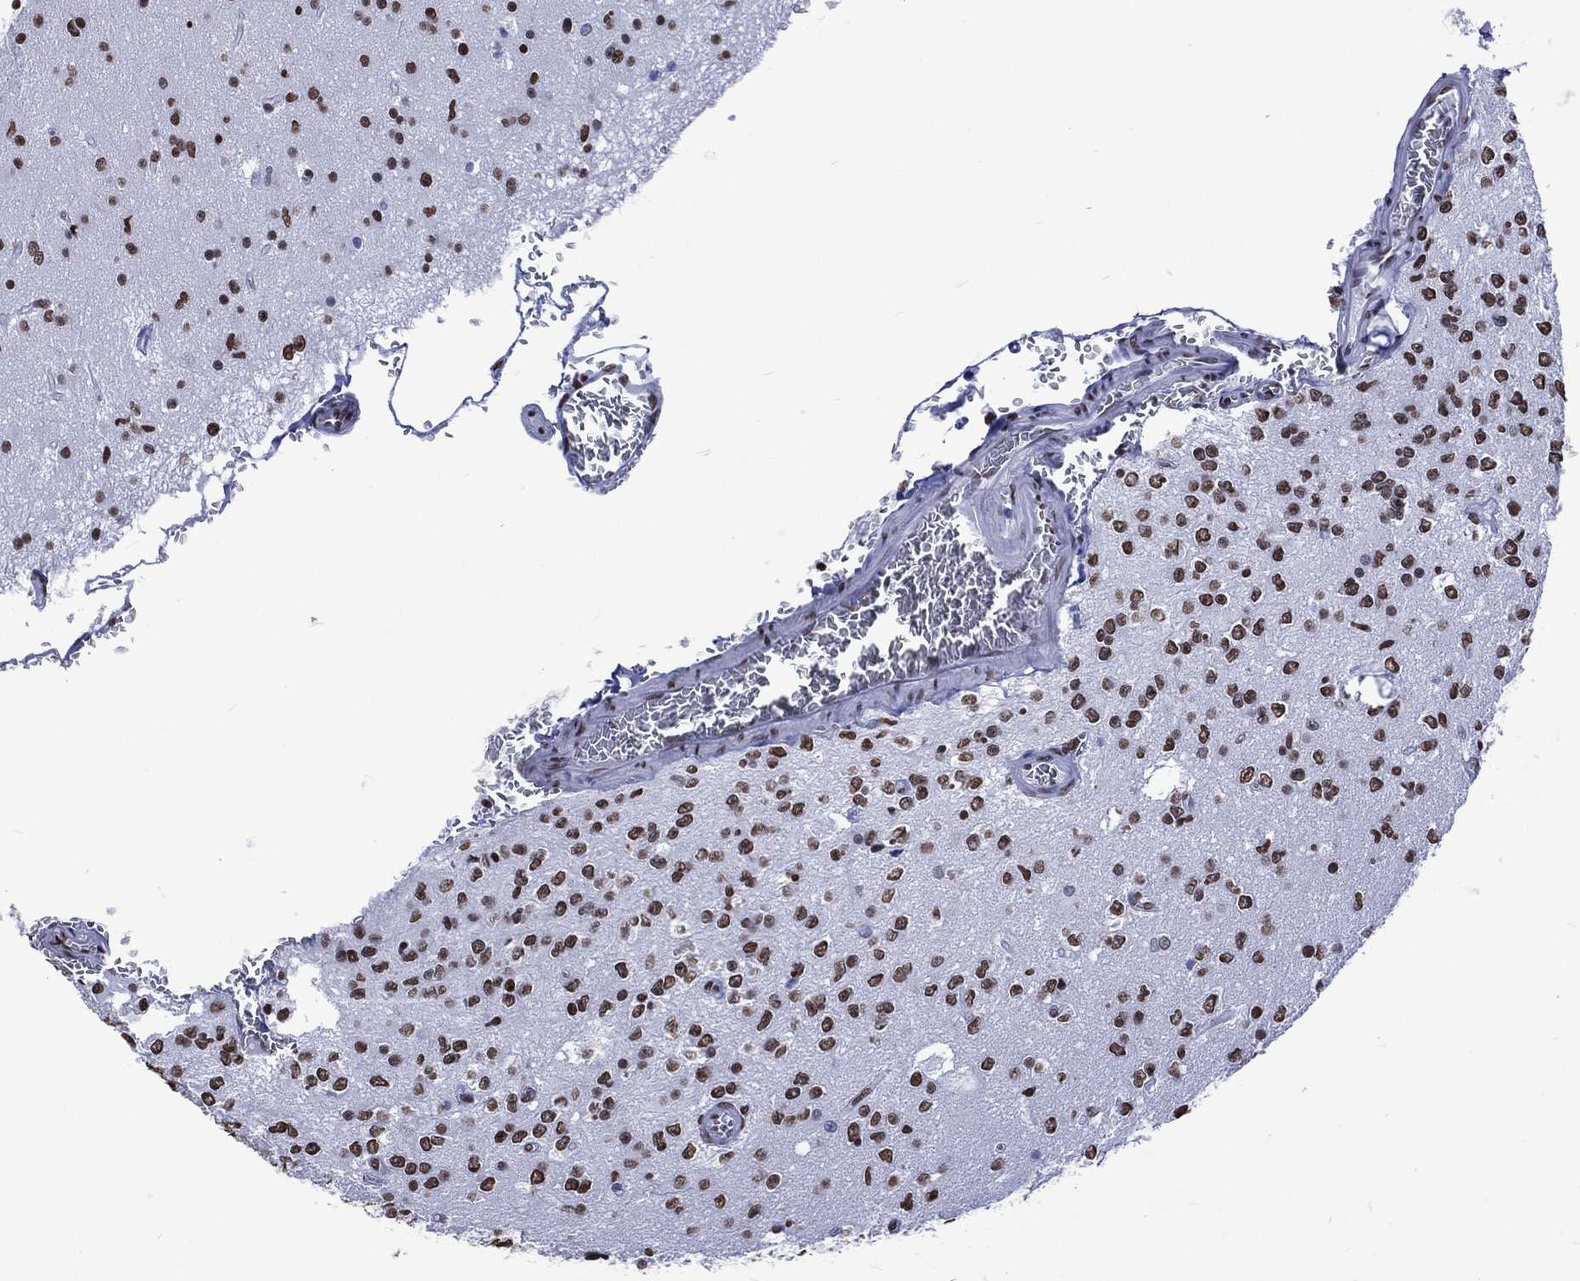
{"staining": {"intensity": "strong", "quantity": ">75%", "location": "nuclear"}, "tissue": "glioma", "cell_type": "Tumor cells", "image_type": "cancer", "snomed": [{"axis": "morphology", "description": "Glioma, malignant, Low grade"}, {"axis": "topography", "description": "Brain"}], "caption": "An immunohistochemistry (IHC) image of tumor tissue is shown. Protein staining in brown highlights strong nuclear positivity in malignant glioma (low-grade) within tumor cells. The staining is performed using DAB brown chromogen to label protein expression. The nuclei are counter-stained blue using hematoxylin.", "gene": "RETREG2", "patient": {"sex": "female", "age": 45}}